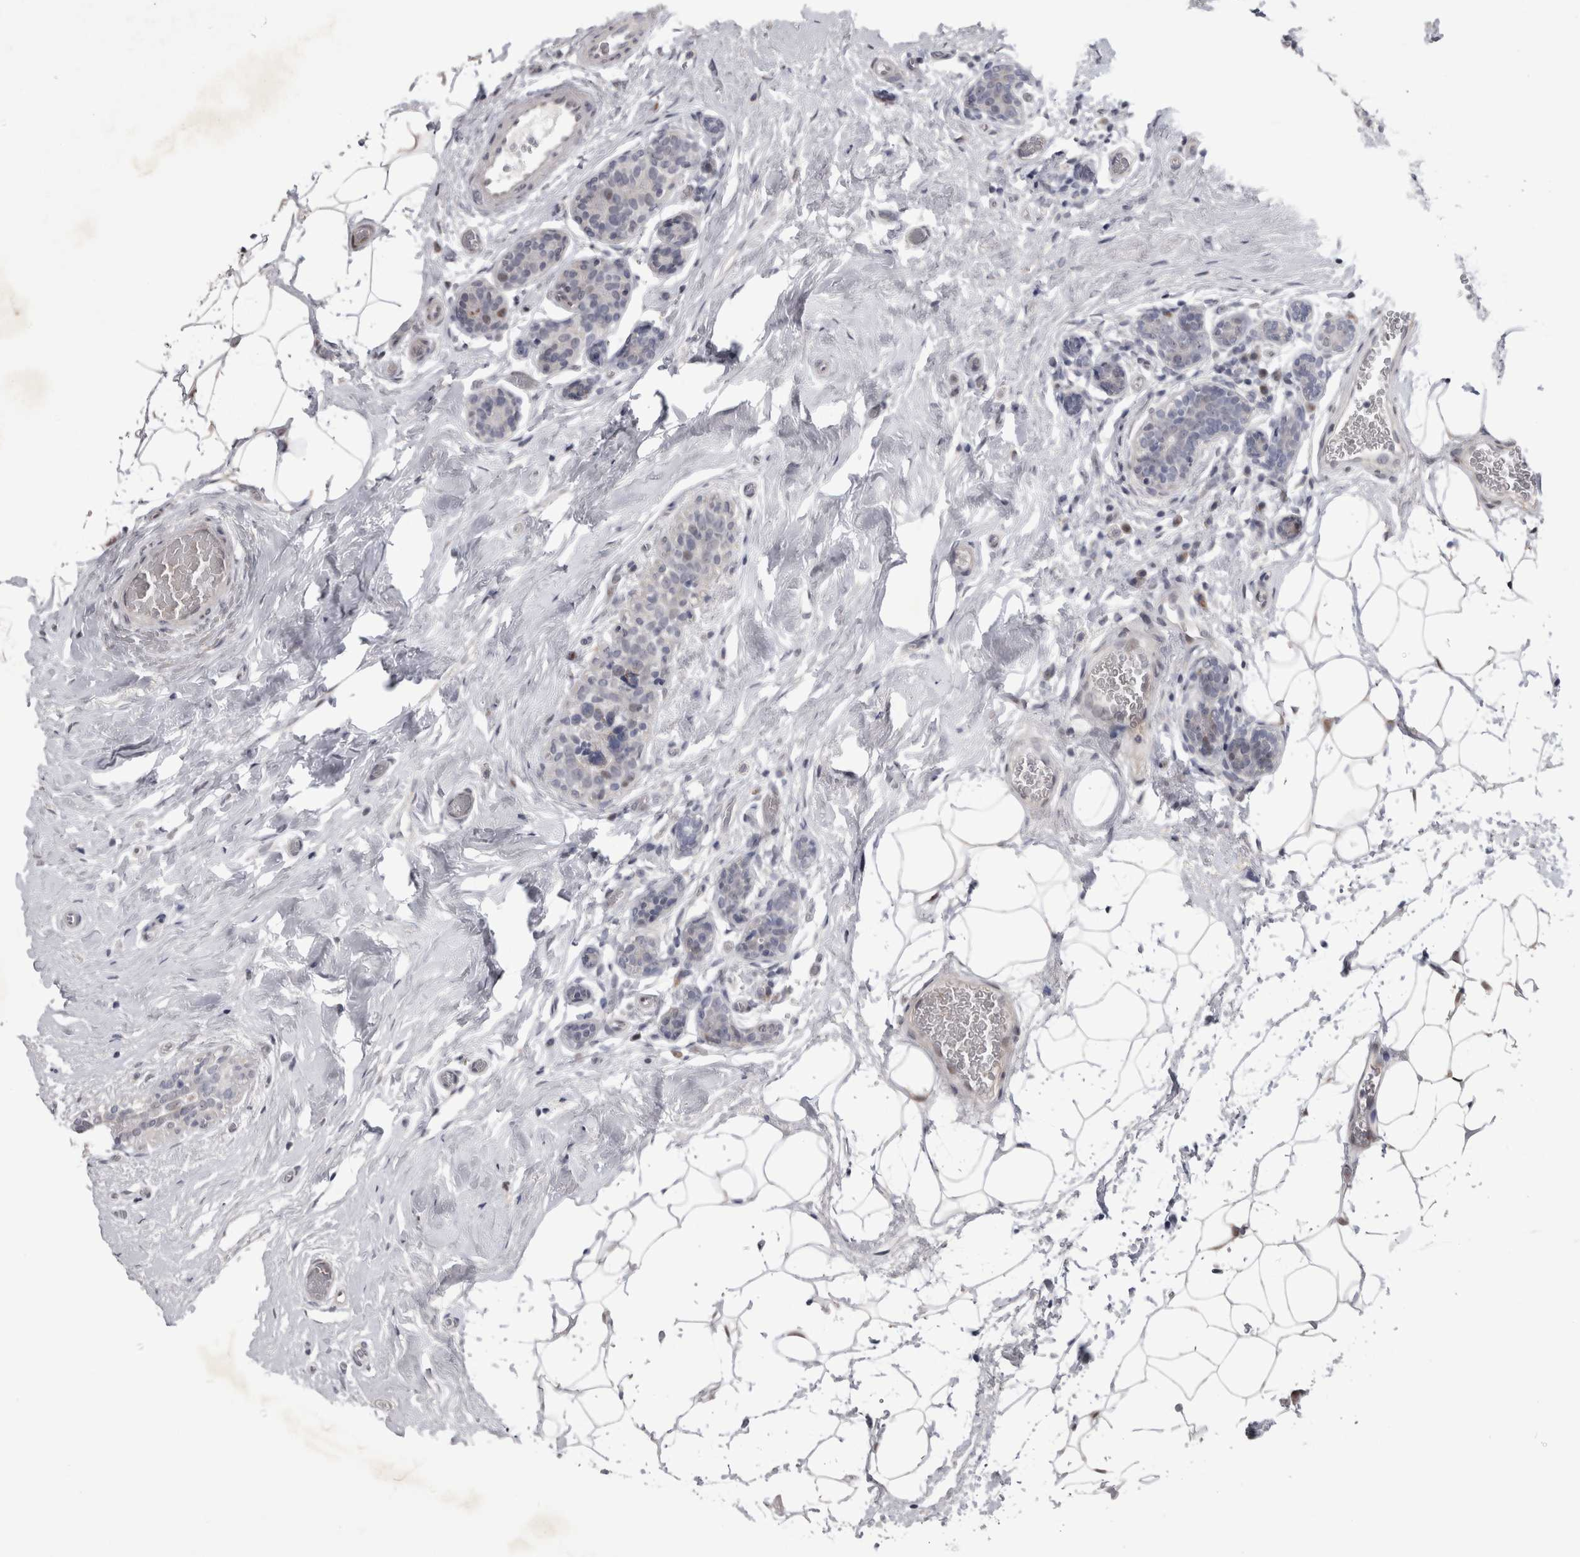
{"staining": {"intensity": "negative", "quantity": "none", "location": "none"}, "tissue": "breast cancer", "cell_type": "Tumor cells", "image_type": "cancer", "snomed": [{"axis": "morphology", "description": "Normal tissue, NOS"}, {"axis": "morphology", "description": "Duct carcinoma"}, {"axis": "topography", "description": "Breast"}], "caption": "Immunohistochemistry photomicrograph of human breast cancer stained for a protein (brown), which shows no staining in tumor cells.", "gene": "IFI44", "patient": {"sex": "female", "age": 43}}